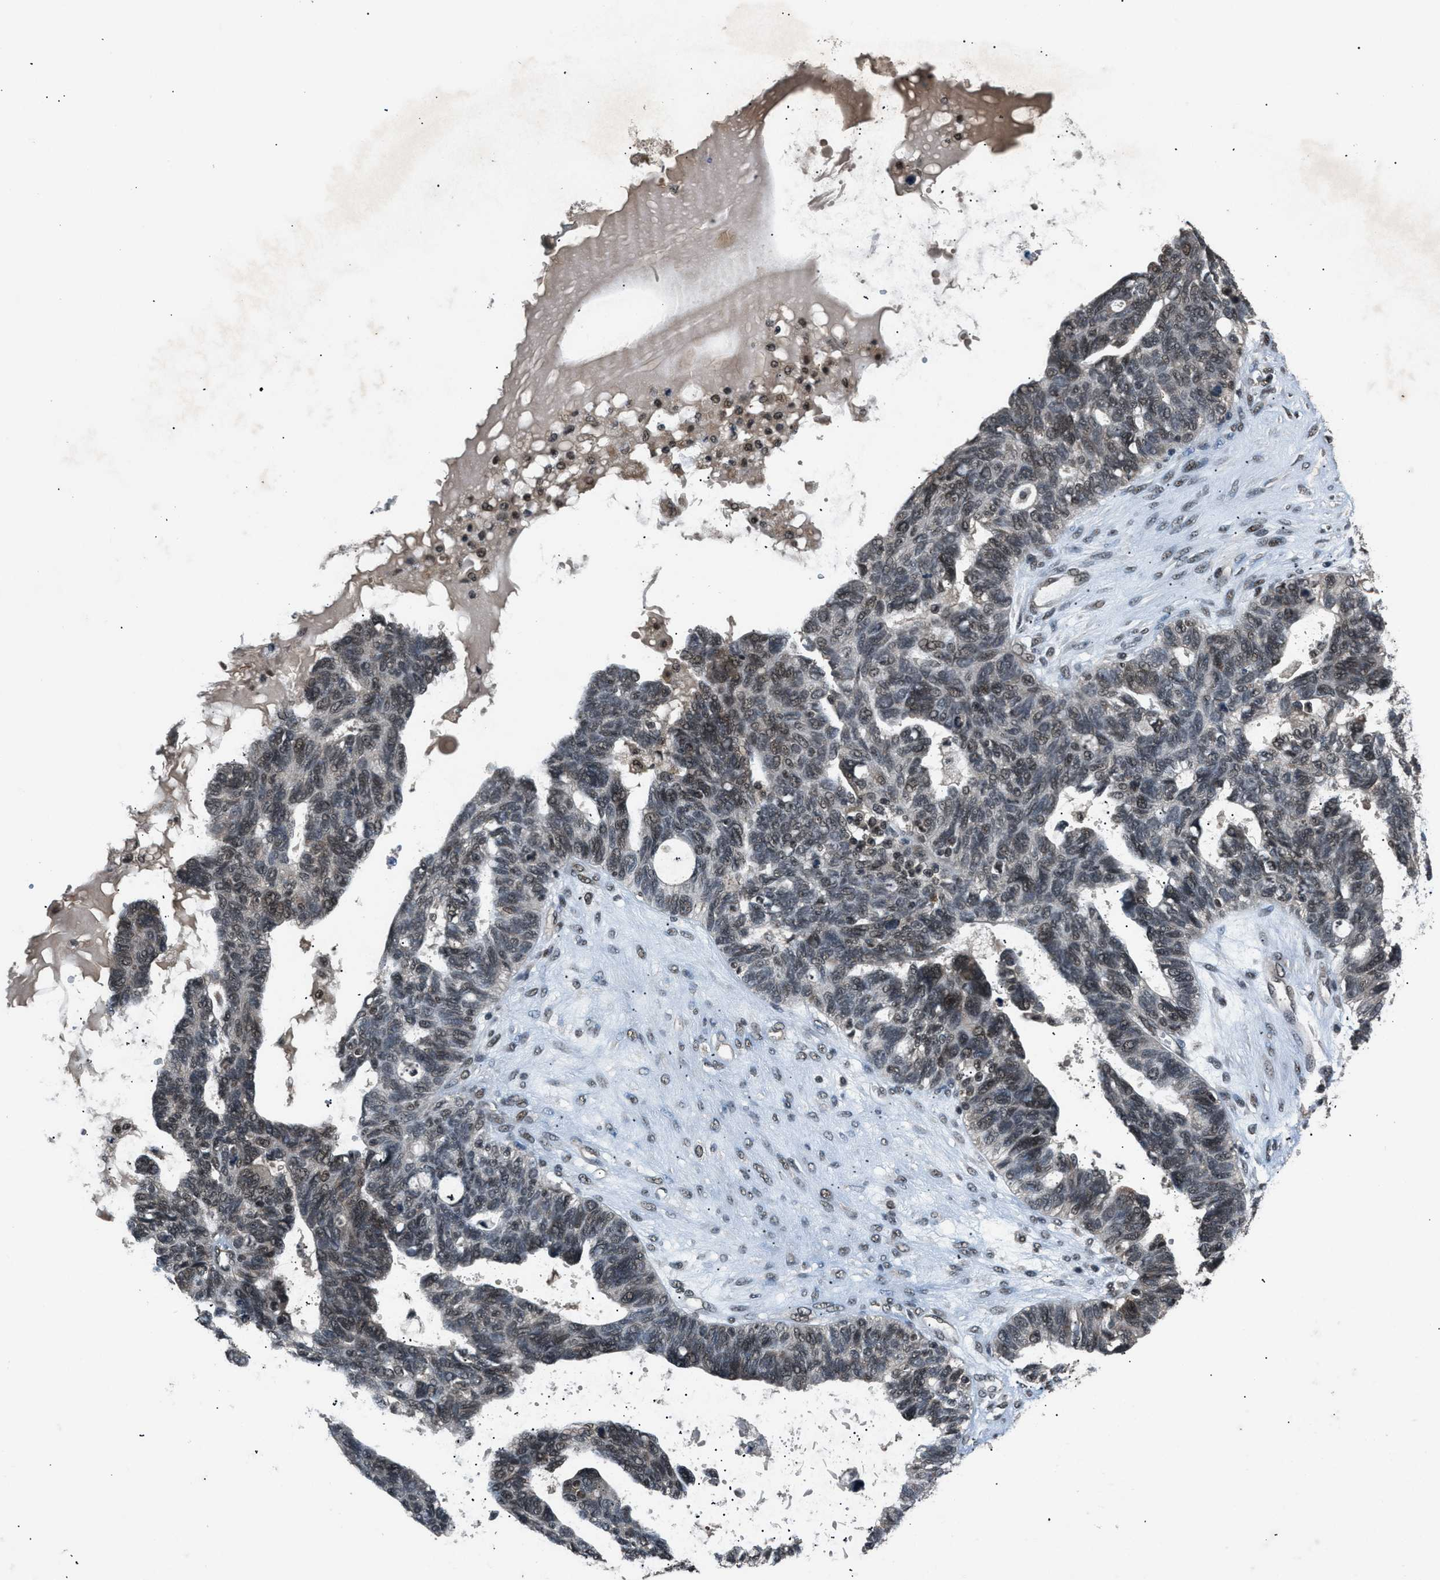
{"staining": {"intensity": "moderate", "quantity": "25%-75%", "location": "nuclear"}, "tissue": "ovarian cancer", "cell_type": "Tumor cells", "image_type": "cancer", "snomed": [{"axis": "morphology", "description": "Cystadenocarcinoma, serous, NOS"}, {"axis": "topography", "description": "Ovary"}], "caption": "DAB (3,3'-diaminobenzidine) immunohistochemical staining of ovarian cancer (serous cystadenocarcinoma) shows moderate nuclear protein positivity in approximately 25%-75% of tumor cells.", "gene": "RBM5", "patient": {"sex": "female", "age": 79}}